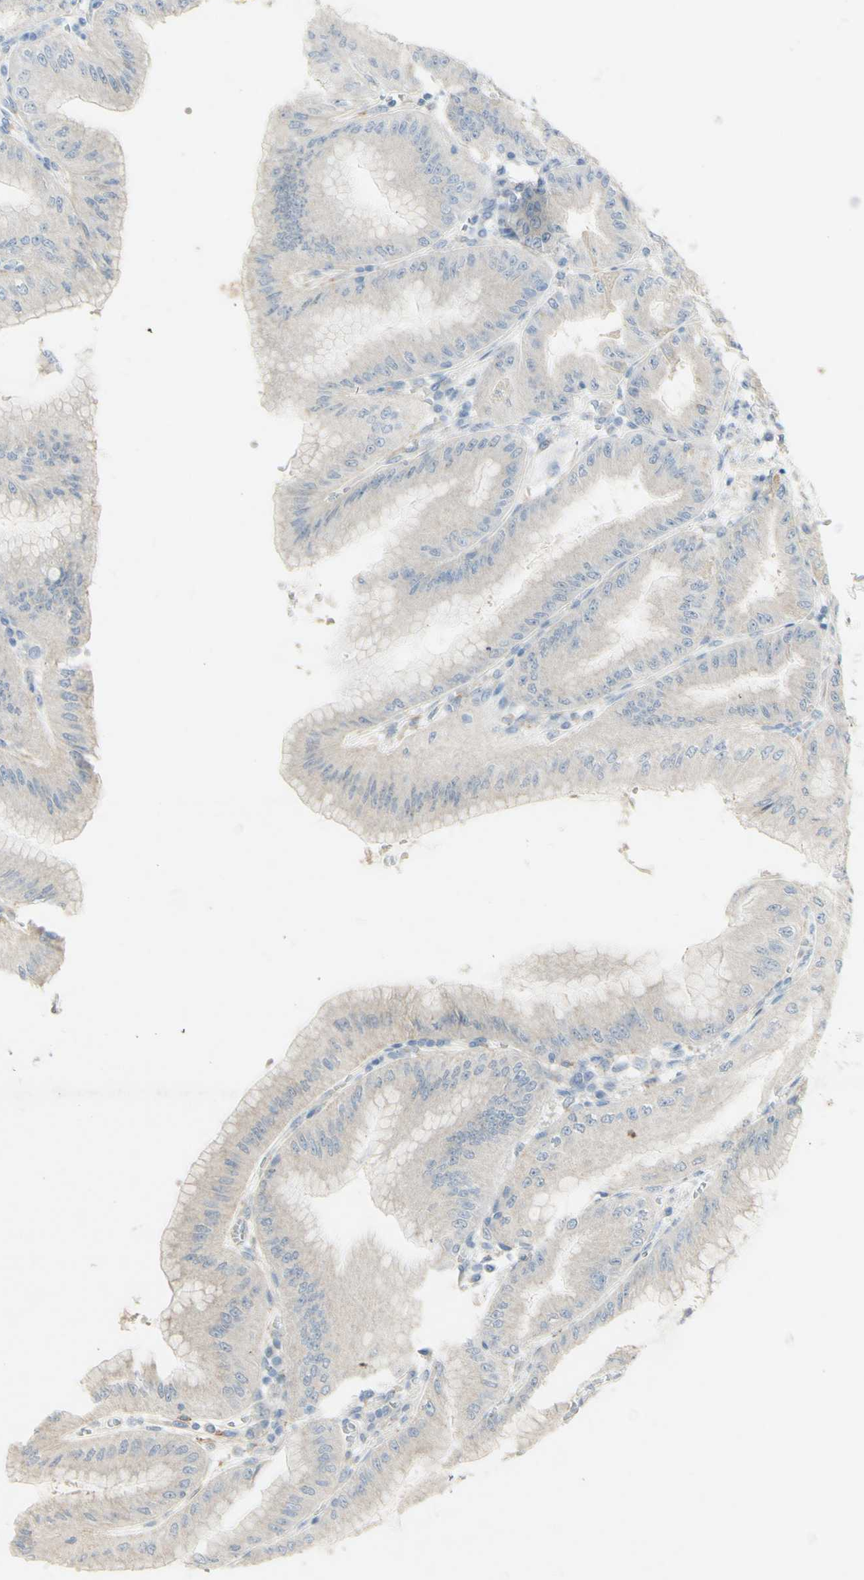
{"staining": {"intensity": "weak", "quantity": "25%-75%", "location": "cytoplasmic/membranous"}, "tissue": "stomach", "cell_type": "Glandular cells", "image_type": "normal", "snomed": [{"axis": "morphology", "description": "Normal tissue, NOS"}, {"axis": "topography", "description": "Stomach, lower"}], "caption": "Immunohistochemistry (IHC) image of benign stomach: human stomach stained using immunohistochemistry (IHC) shows low levels of weak protein expression localized specifically in the cytoplasmic/membranous of glandular cells, appearing as a cytoplasmic/membranous brown color.", "gene": "ATP6V1B1", "patient": {"sex": "male", "age": 71}}